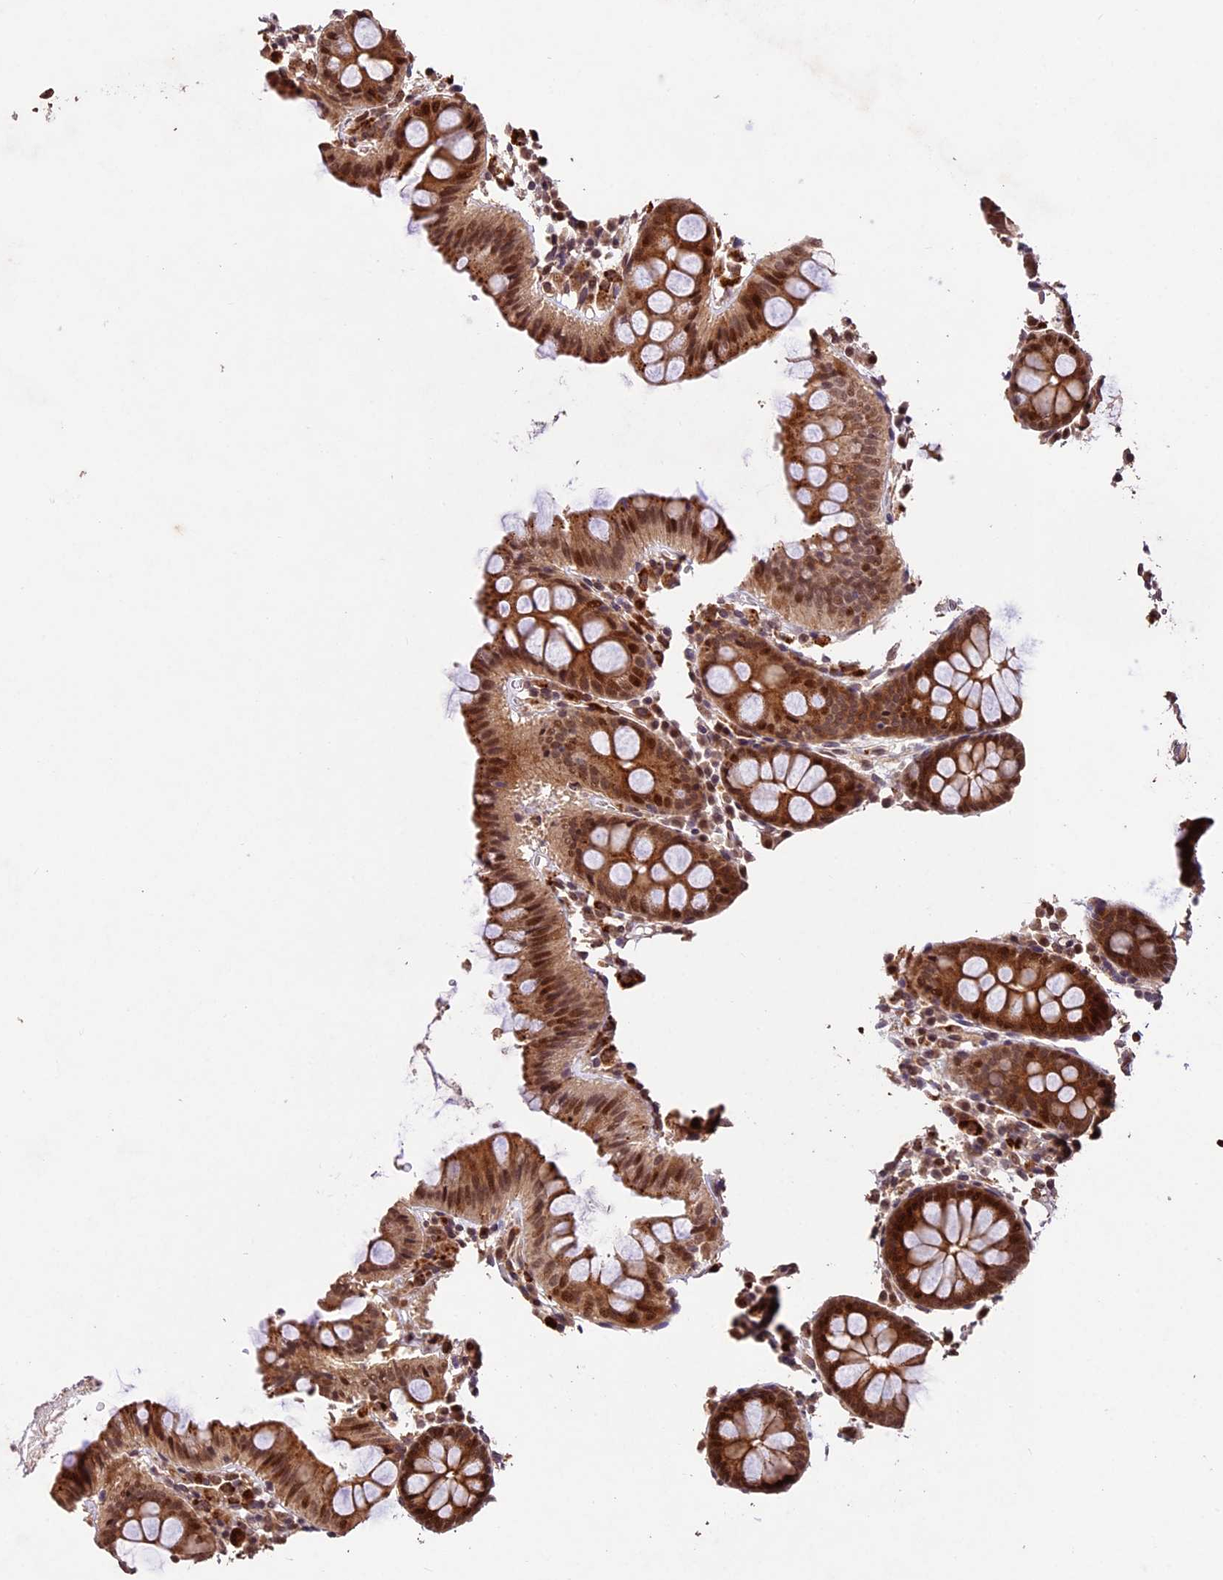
{"staining": {"intensity": "strong", "quantity": ">75%", "location": "cytoplasmic/membranous,nuclear"}, "tissue": "colon", "cell_type": "Endothelial cells", "image_type": "normal", "snomed": [{"axis": "morphology", "description": "Normal tissue, NOS"}, {"axis": "topography", "description": "Colon"}], "caption": "Immunohistochemistry (IHC) micrograph of normal colon: human colon stained using immunohistochemistry shows high levels of strong protein expression localized specifically in the cytoplasmic/membranous,nuclear of endothelial cells, appearing as a cytoplasmic/membranous,nuclear brown color.", "gene": "CDKN2AIP", "patient": {"sex": "male", "age": 75}}